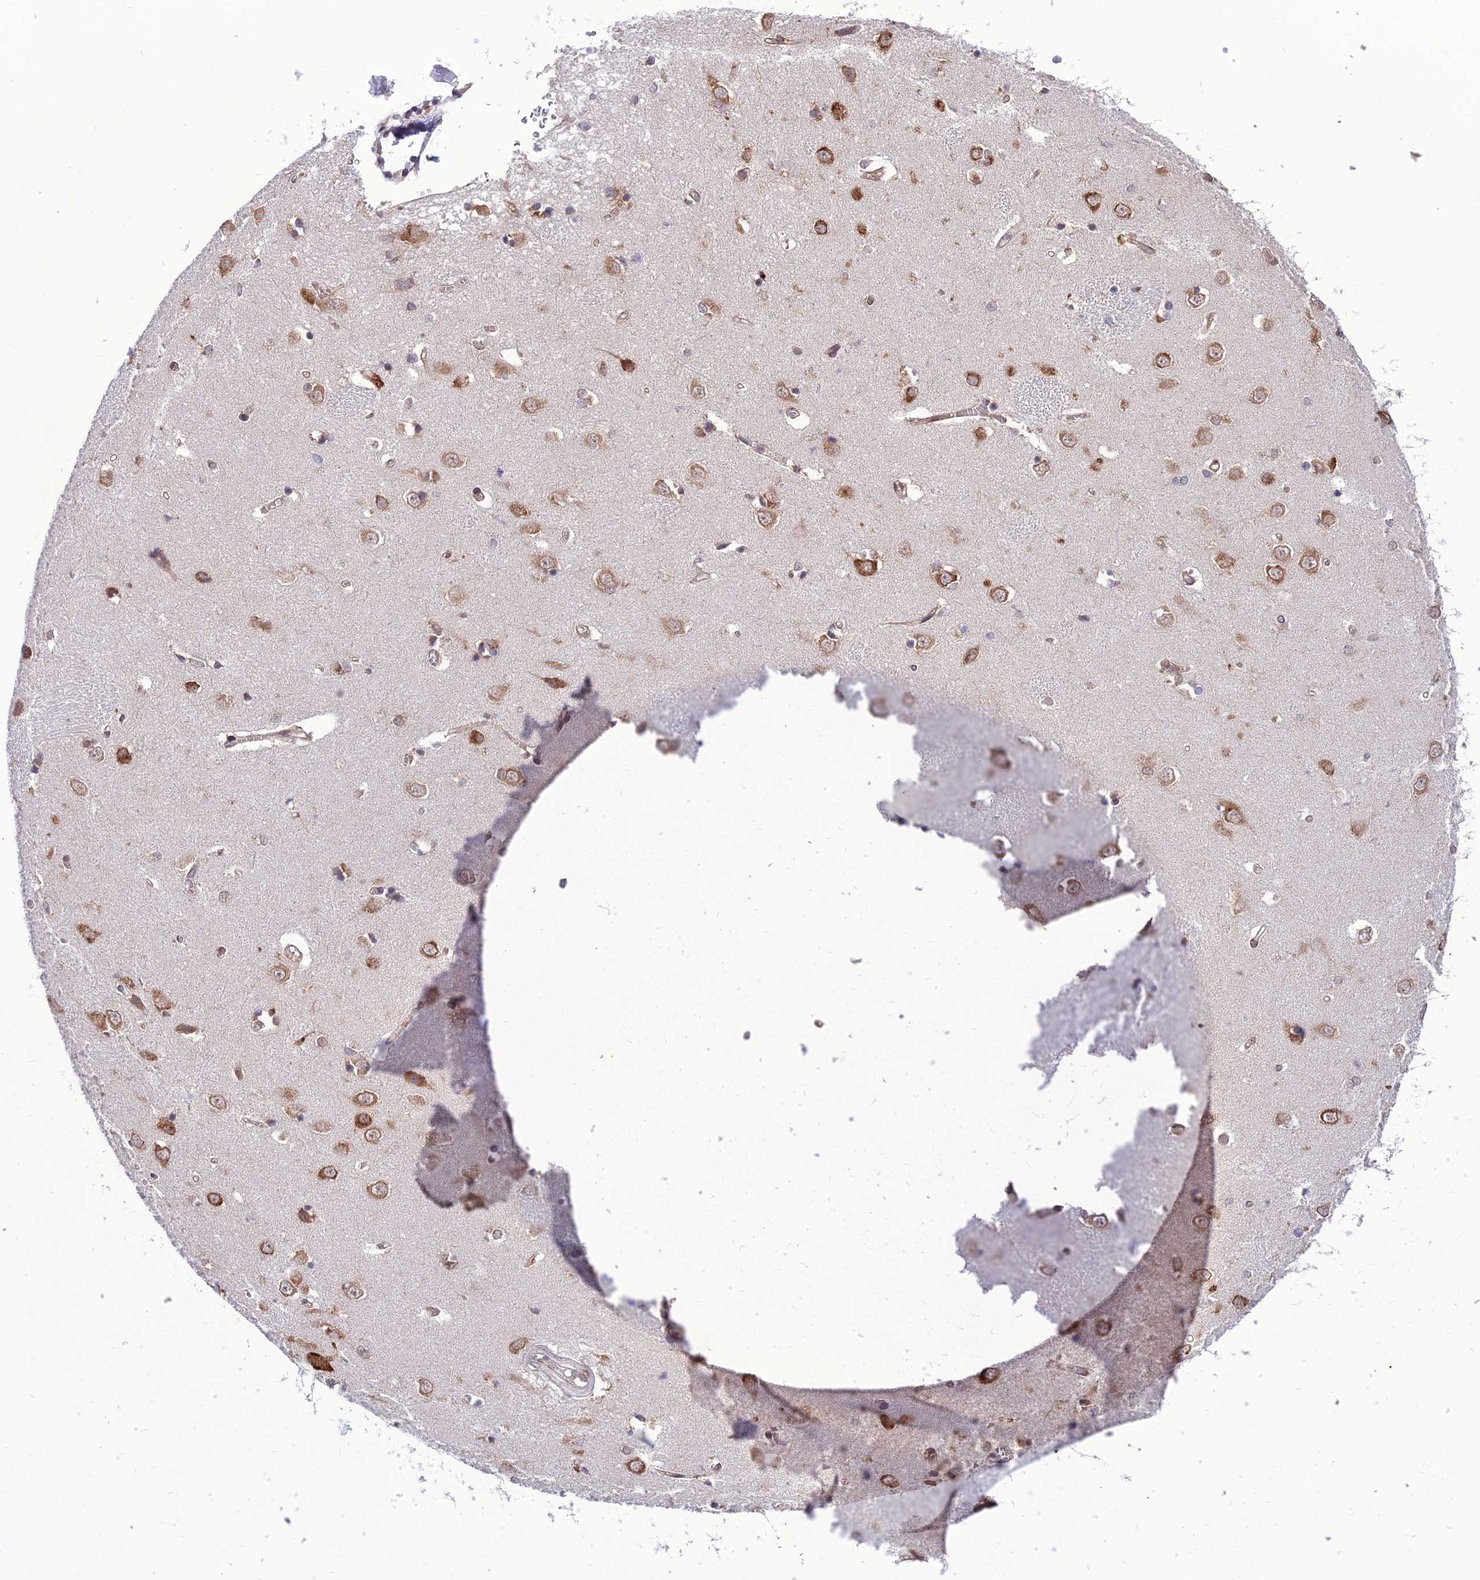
{"staining": {"intensity": "moderate", "quantity": "<25%", "location": "cytoplasmic/membranous"}, "tissue": "caudate", "cell_type": "Glial cells", "image_type": "normal", "snomed": [{"axis": "morphology", "description": "Normal tissue, NOS"}, {"axis": "topography", "description": "Lateral ventricle wall"}], "caption": "The photomicrograph reveals a brown stain indicating the presence of a protein in the cytoplasmic/membranous of glial cells in caudate.", "gene": "DHCR7", "patient": {"sex": "male", "age": 37}}